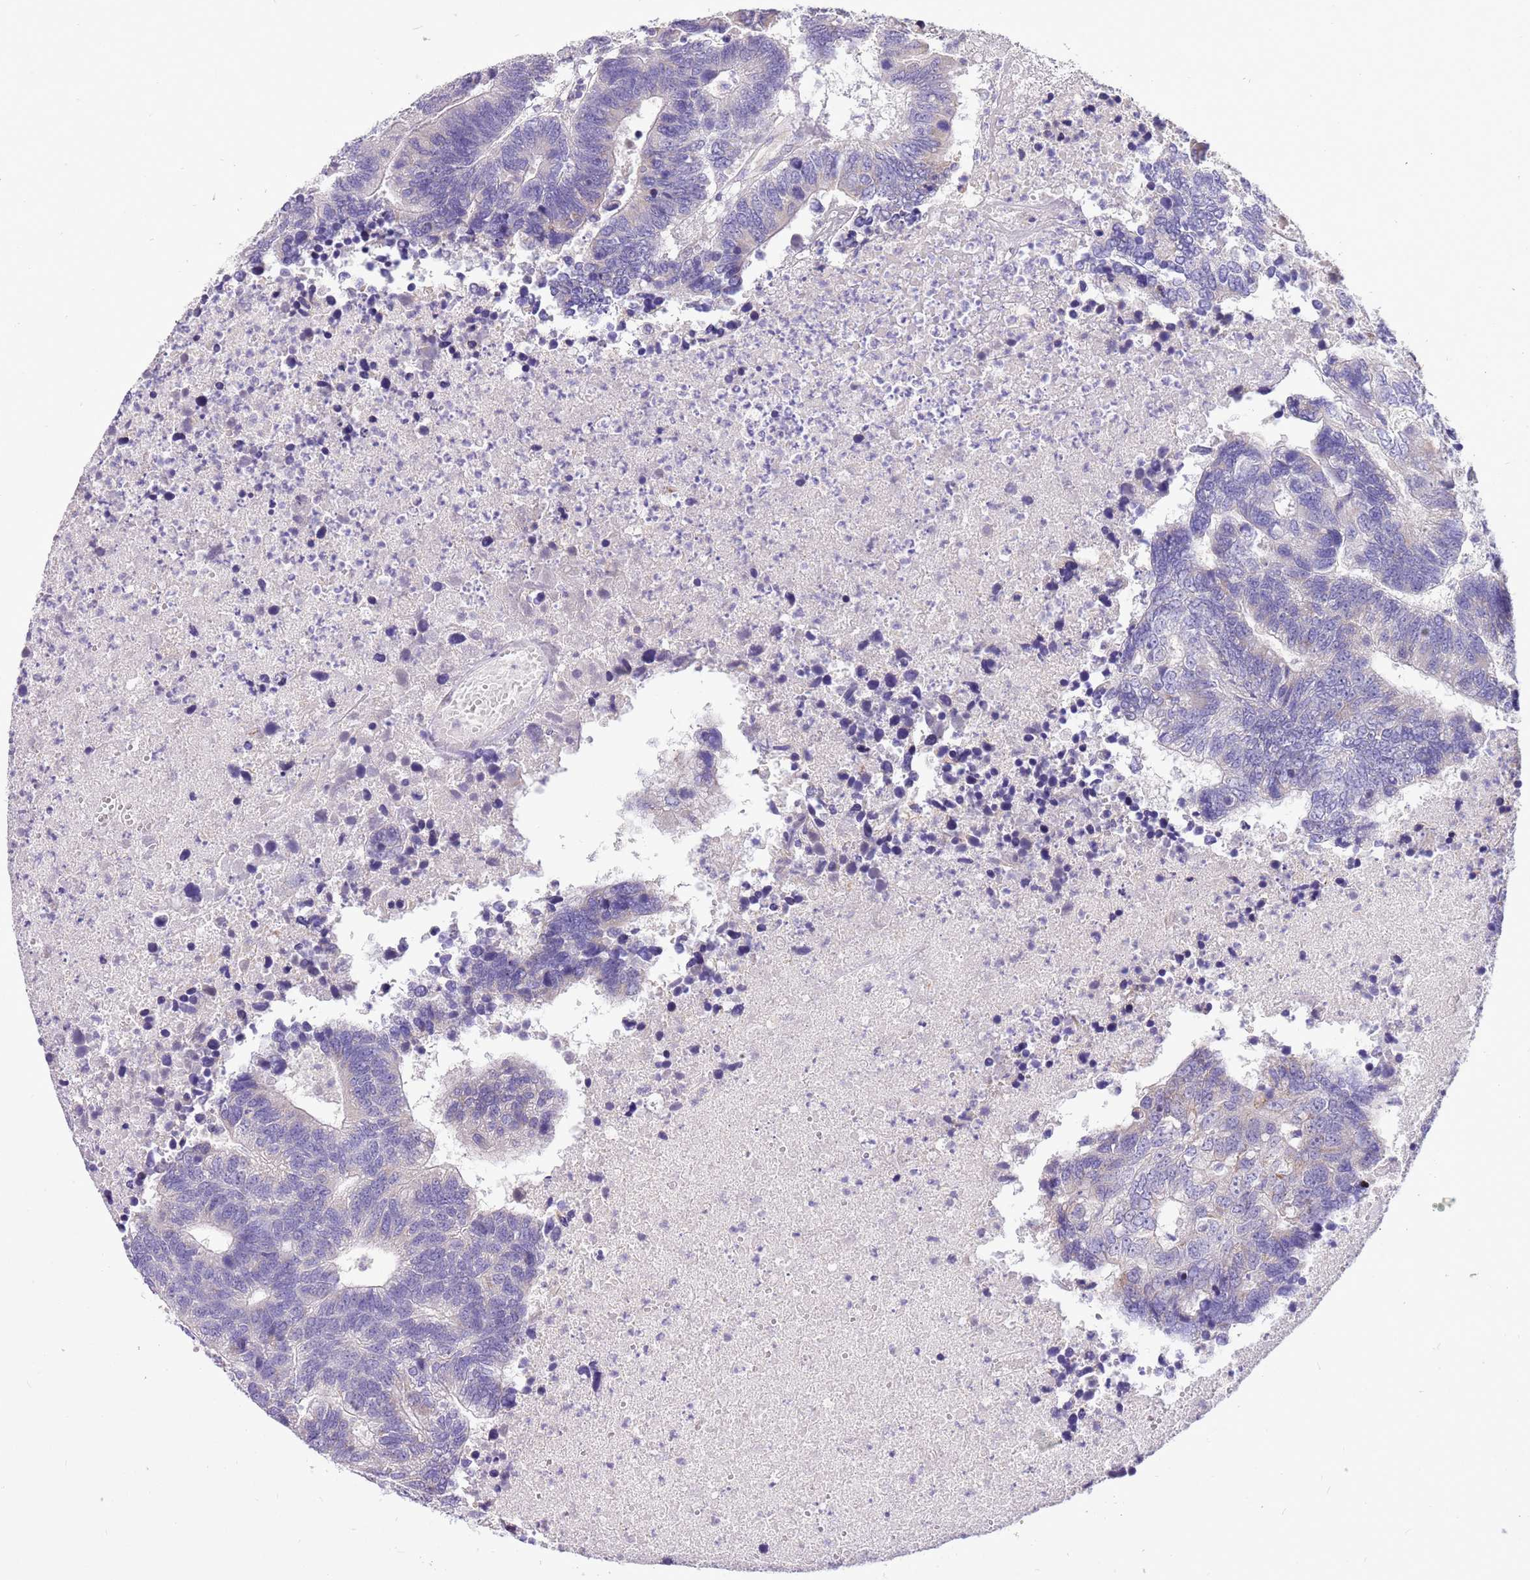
{"staining": {"intensity": "negative", "quantity": "none", "location": "none"}, "tissue": "colorectal cancer", "cell_type": "Tumor cells", "image_type": "cancer", "snomed": [{"axis": "morphology", "description": "Adenocarcinoma, NOS"}, {"axis": "topography", "description": "Colon"}], "caption": "Tumor cells are negative for protein expression in human colorectal cancer.", "gene": "GLCE", "patient": {"sex": "female", "age": 48}}